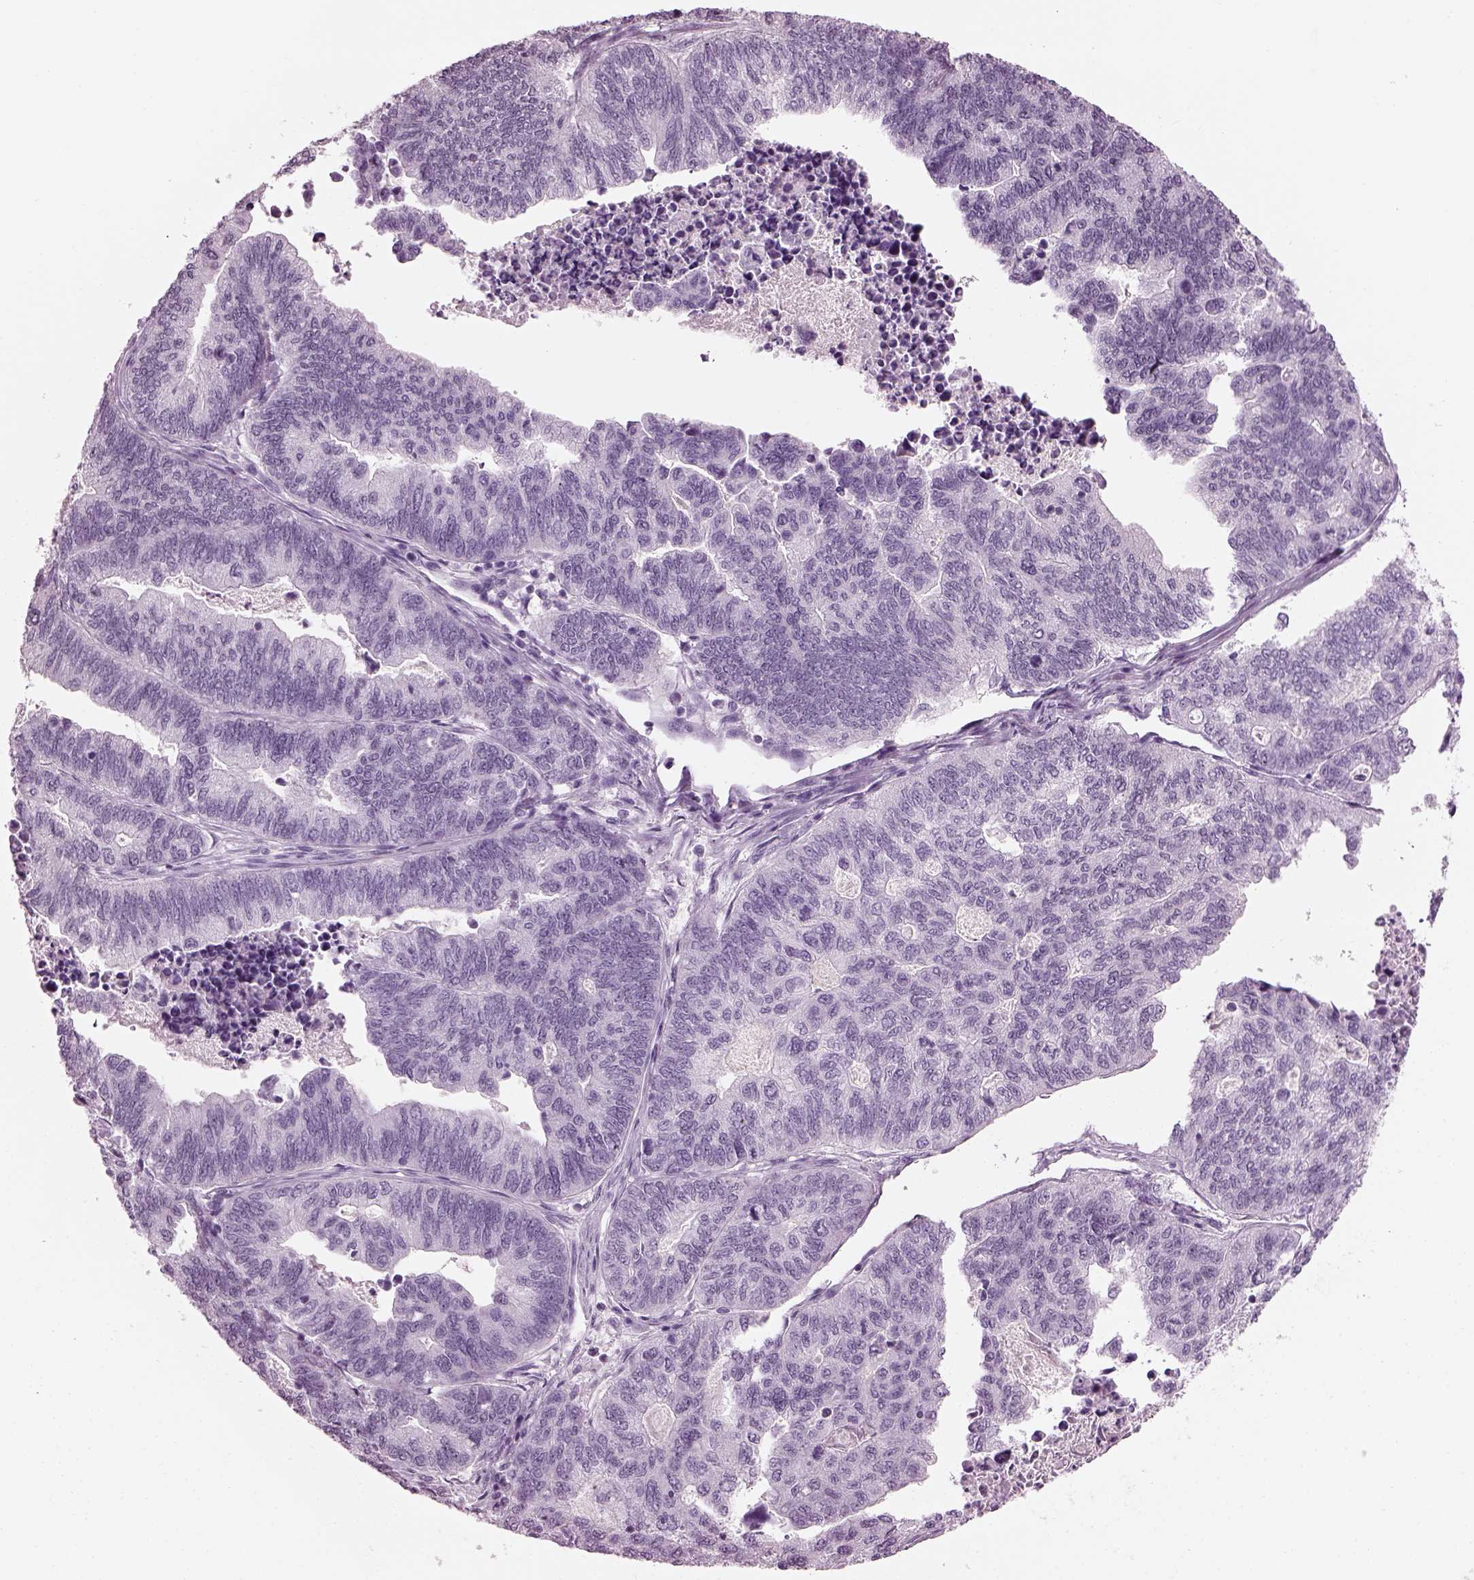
{"staining": {"intensity": "negative", "quantity": "none", "location": "none"}, "tissue": "stomach cancer", "cell_type": "Tumor cells", "image_type": "cancer", "snomed": [{"axis": "morphology", "description": "Adenocarcinoma, NOS"}, {"axis": "topography", "description": "Stomach, upper"}], "caption": "DAB immunohistochemical staining of human stomach cancer shows no significant staining in tumor cells.", "gene": "ADGRG2", "patient": {"sex": "female", "age": 67}}